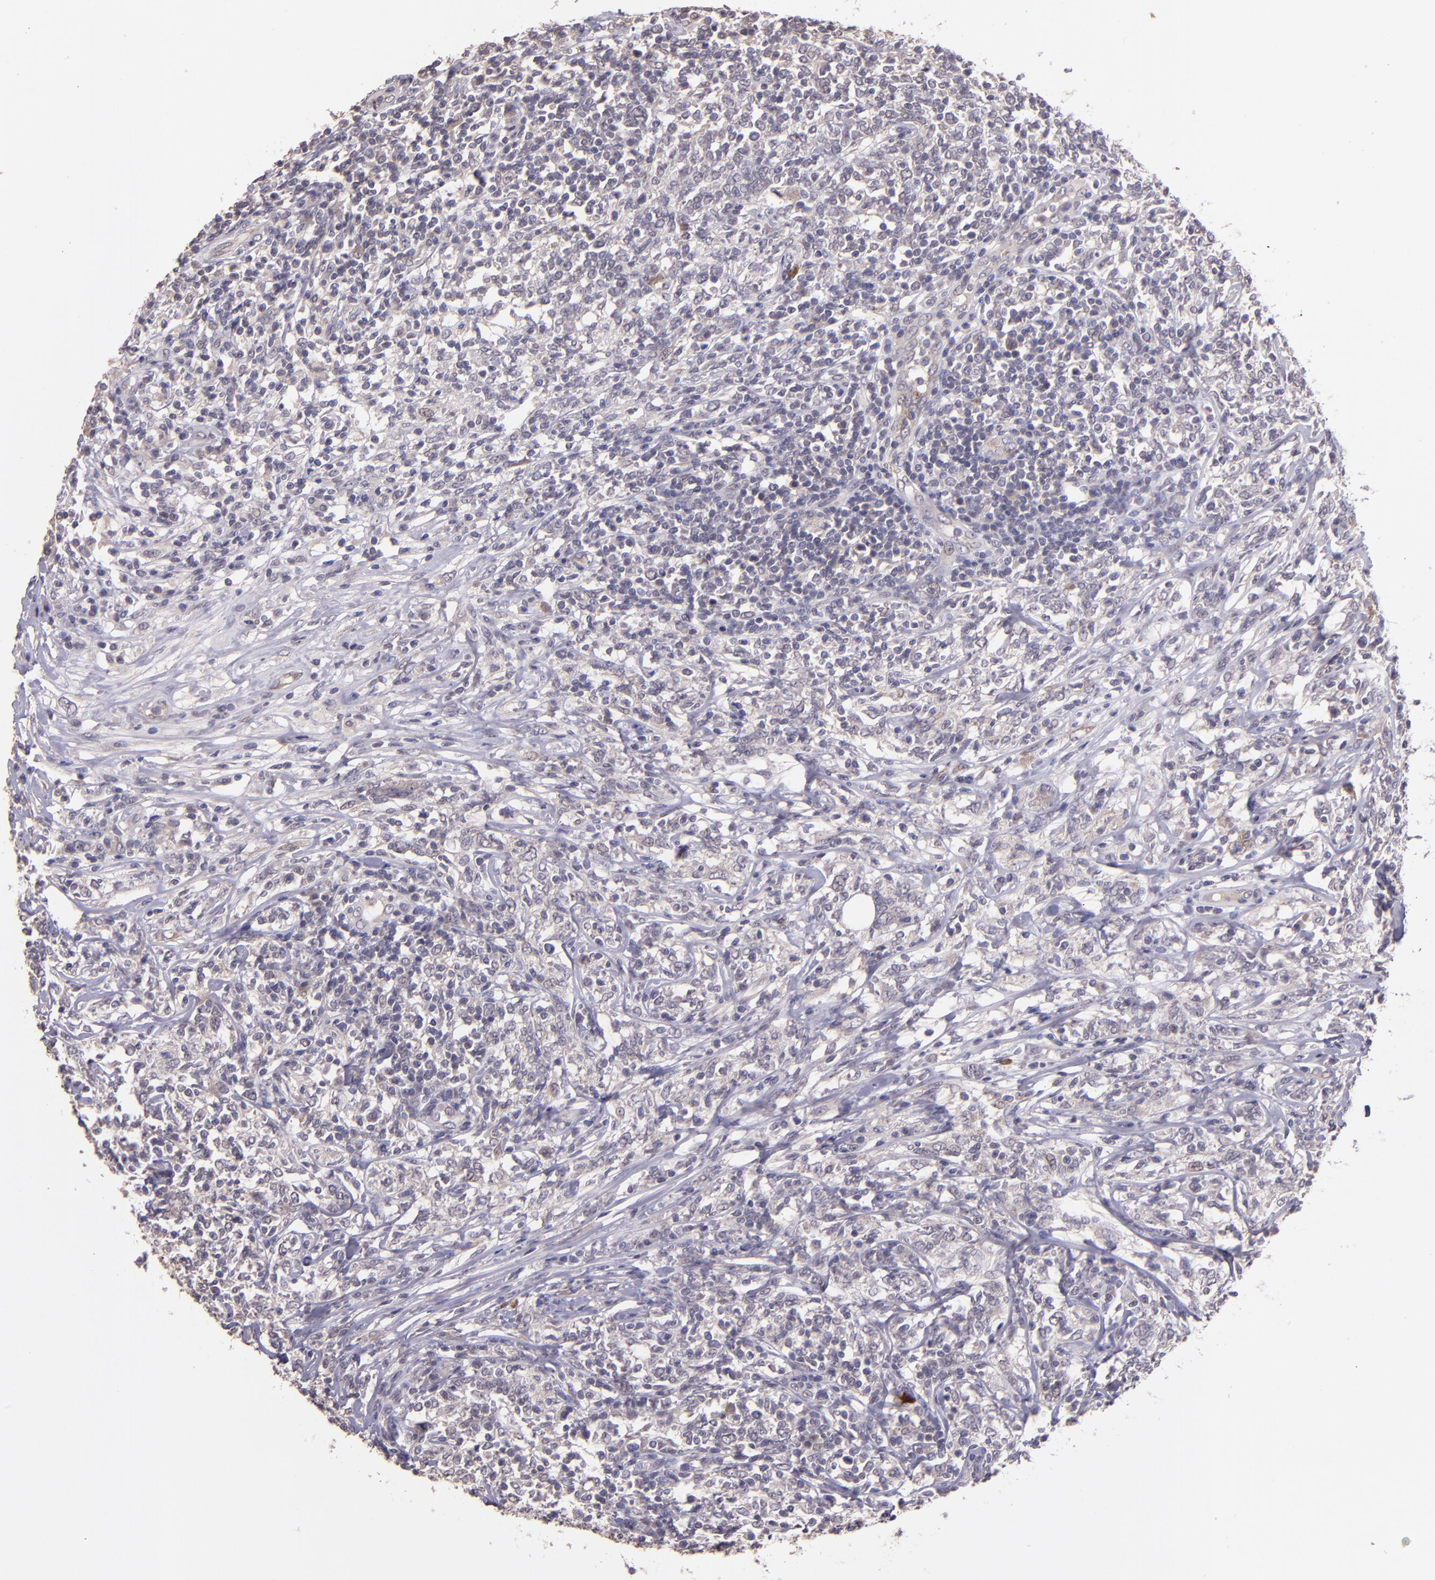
{"staining": {"intensity": "weak", "quantity": "25%-75%", "location": "cytoplasmic/membranous"}, "tissue": "lymphoma", "cell_type": "Tumor cells", "image_type": "cancer", "snomed": [{"axis": "morphology", "description": "Malignant lymphoma, non-Hodgkin's type, High grade"}, {"axis": "topography", "description": "Lymph node"}], "caption": "This is a photomicrograph of IHC staining of lymphoma, which shows weak staining in the cytoplasmic/membranous of tumor cells.", "gene": "TAF7L", "patient": {"sex": "female", "age": 84}}